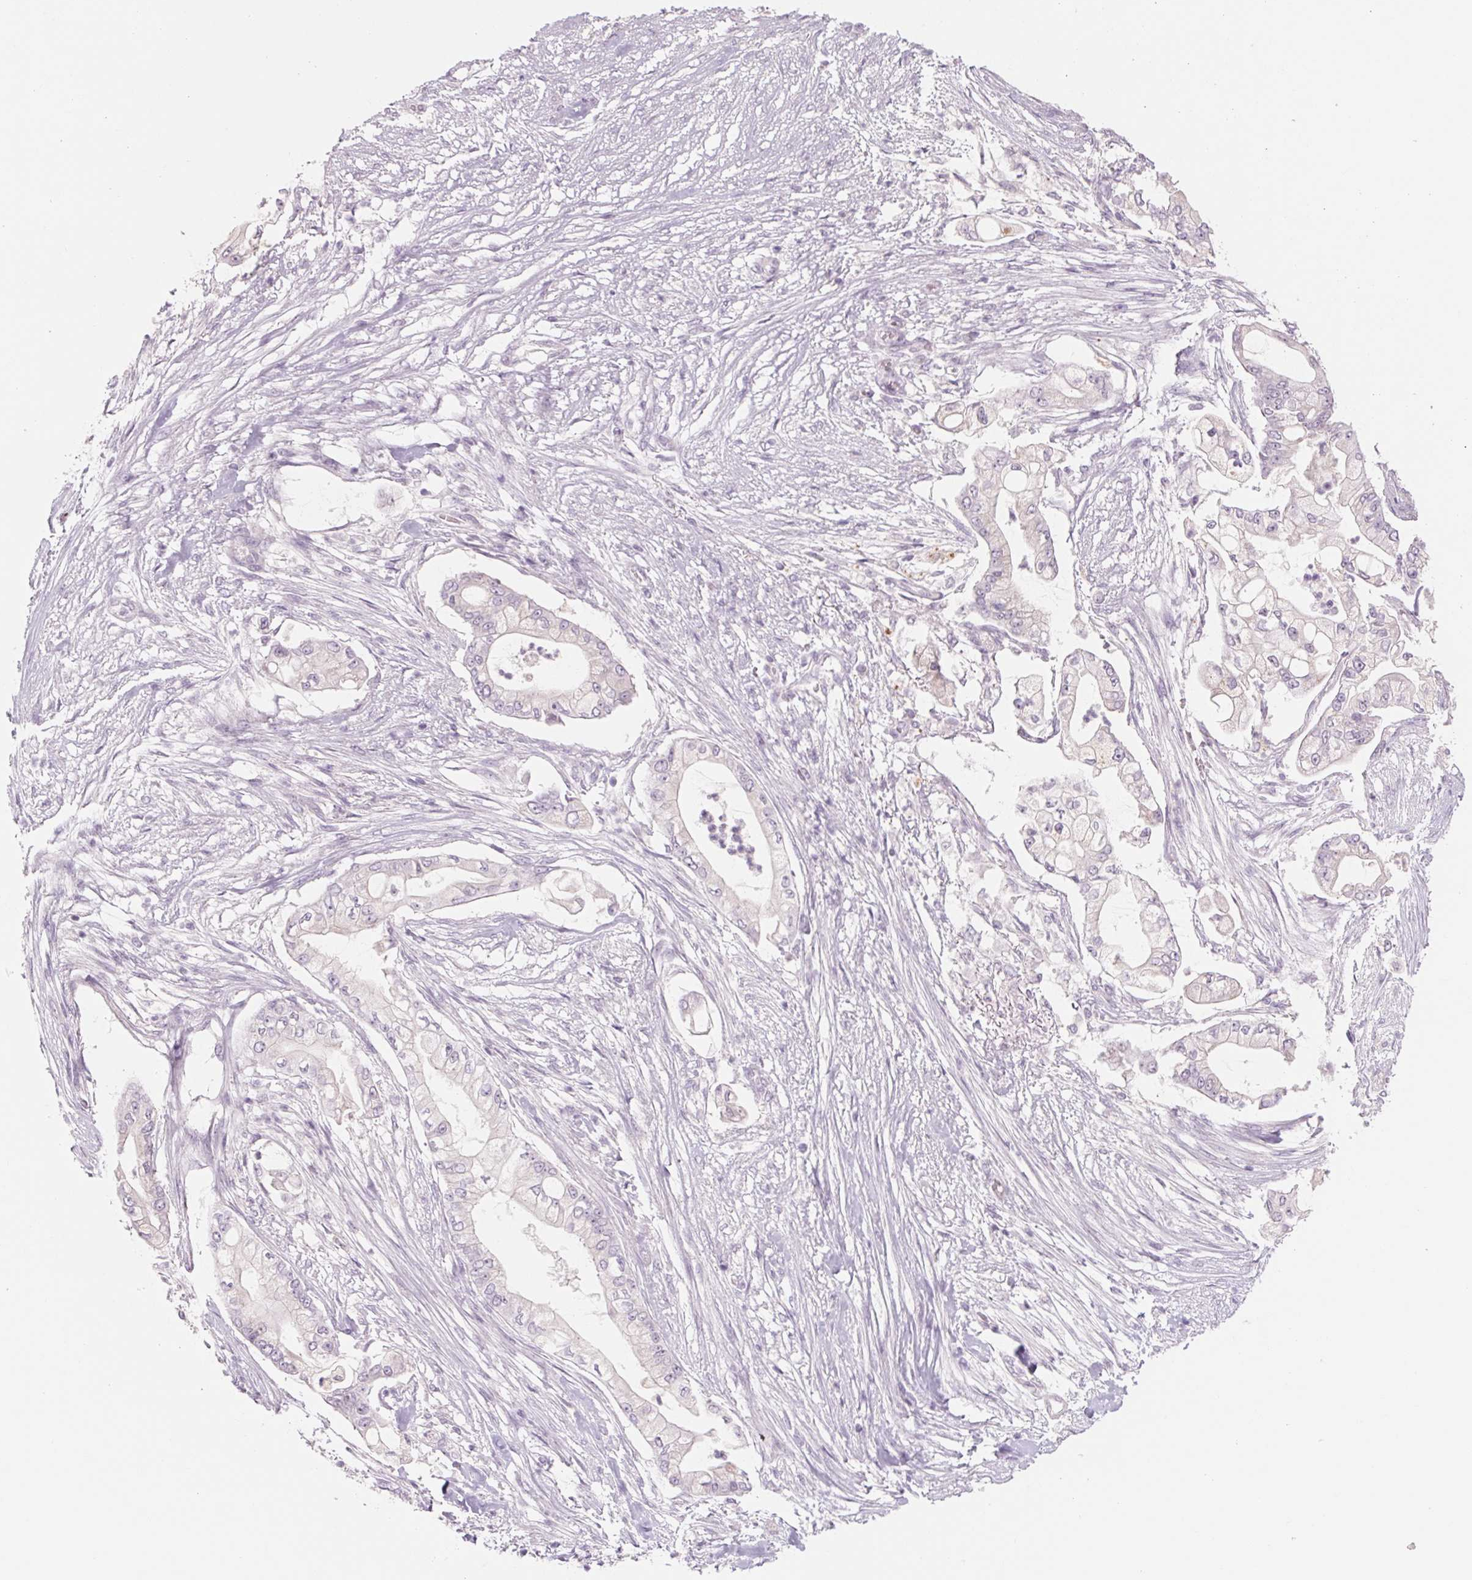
{"staining": {"intensity": "negative", "quantity": "none", "location": "none"}, "tissue": "pancreatic cancer", "cell_type": "Tumor cells", "image_type": "cancer", "snomed": [{"axis": "morphology", "description": "Adenocarcinoma, NOS"}, {"axis": "topography", "description": "Pancreas"}], "caption": "Pancreatic adenocarcinoma stained for a protein using immunohistochemistry (IHC) exhibits no staining tumor cells.", "gene": "POU1F1", "patient": {"sex": "female", "age": 69}}